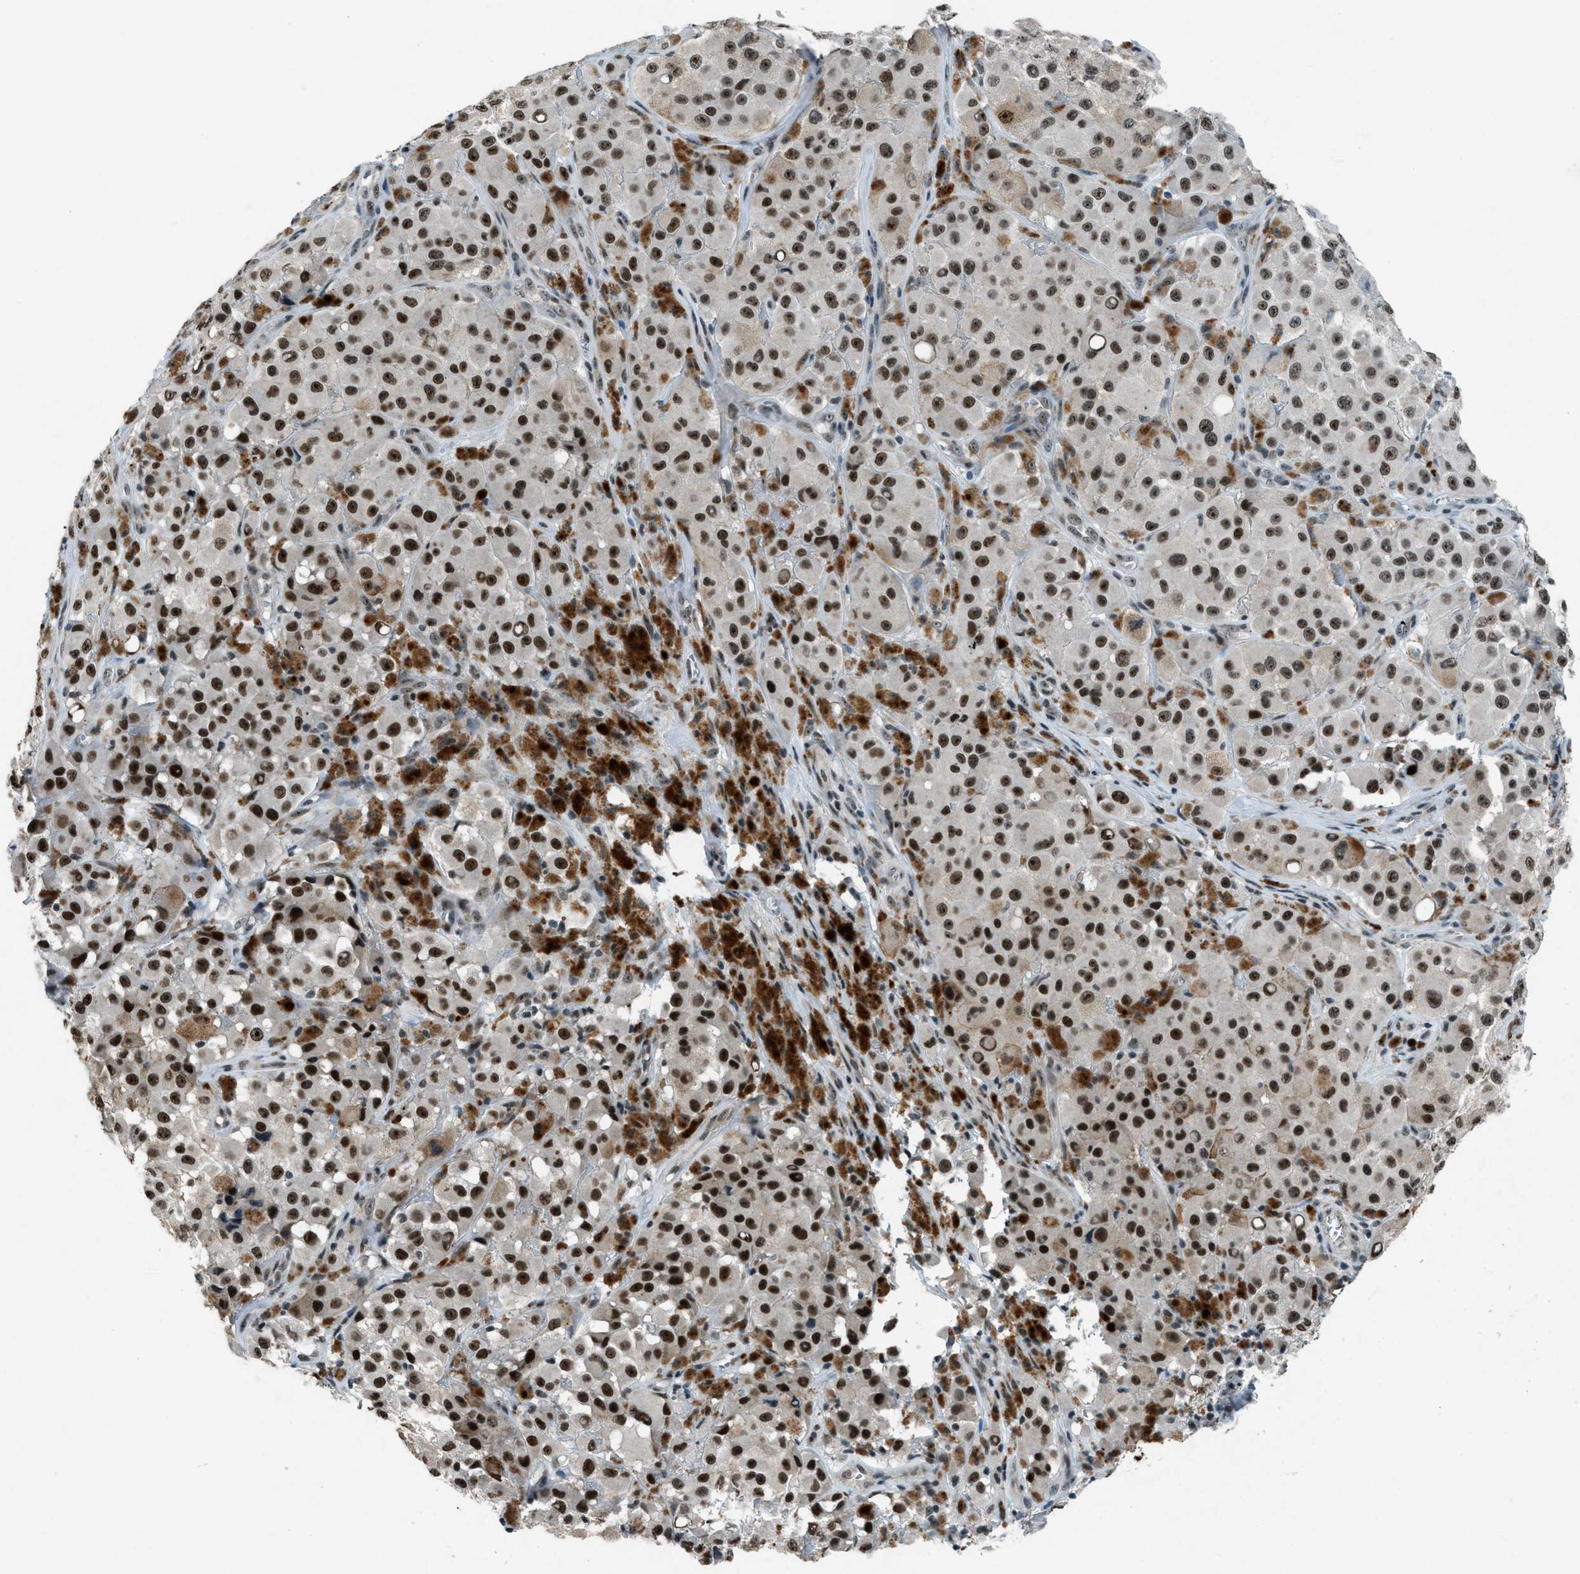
{"staining": {"intensity": "strong", "quantity": ">75%", "location": "nuclear"}, "tissue": "melanoma", "cell_type": "Tumor cells", "image_type": "cancer", "snomed": [{"axis": "morphology", "description": "Malignant melanoma, NOS"}, {"axis": "topography", "description": "Skin"}], "caption": "Protein expression analysis of melanoma shows strong nuclear expression in approximately >75% of tumor cells.", "gene": "ADCY1", "patient": {"sex": "male", "age": 84}}